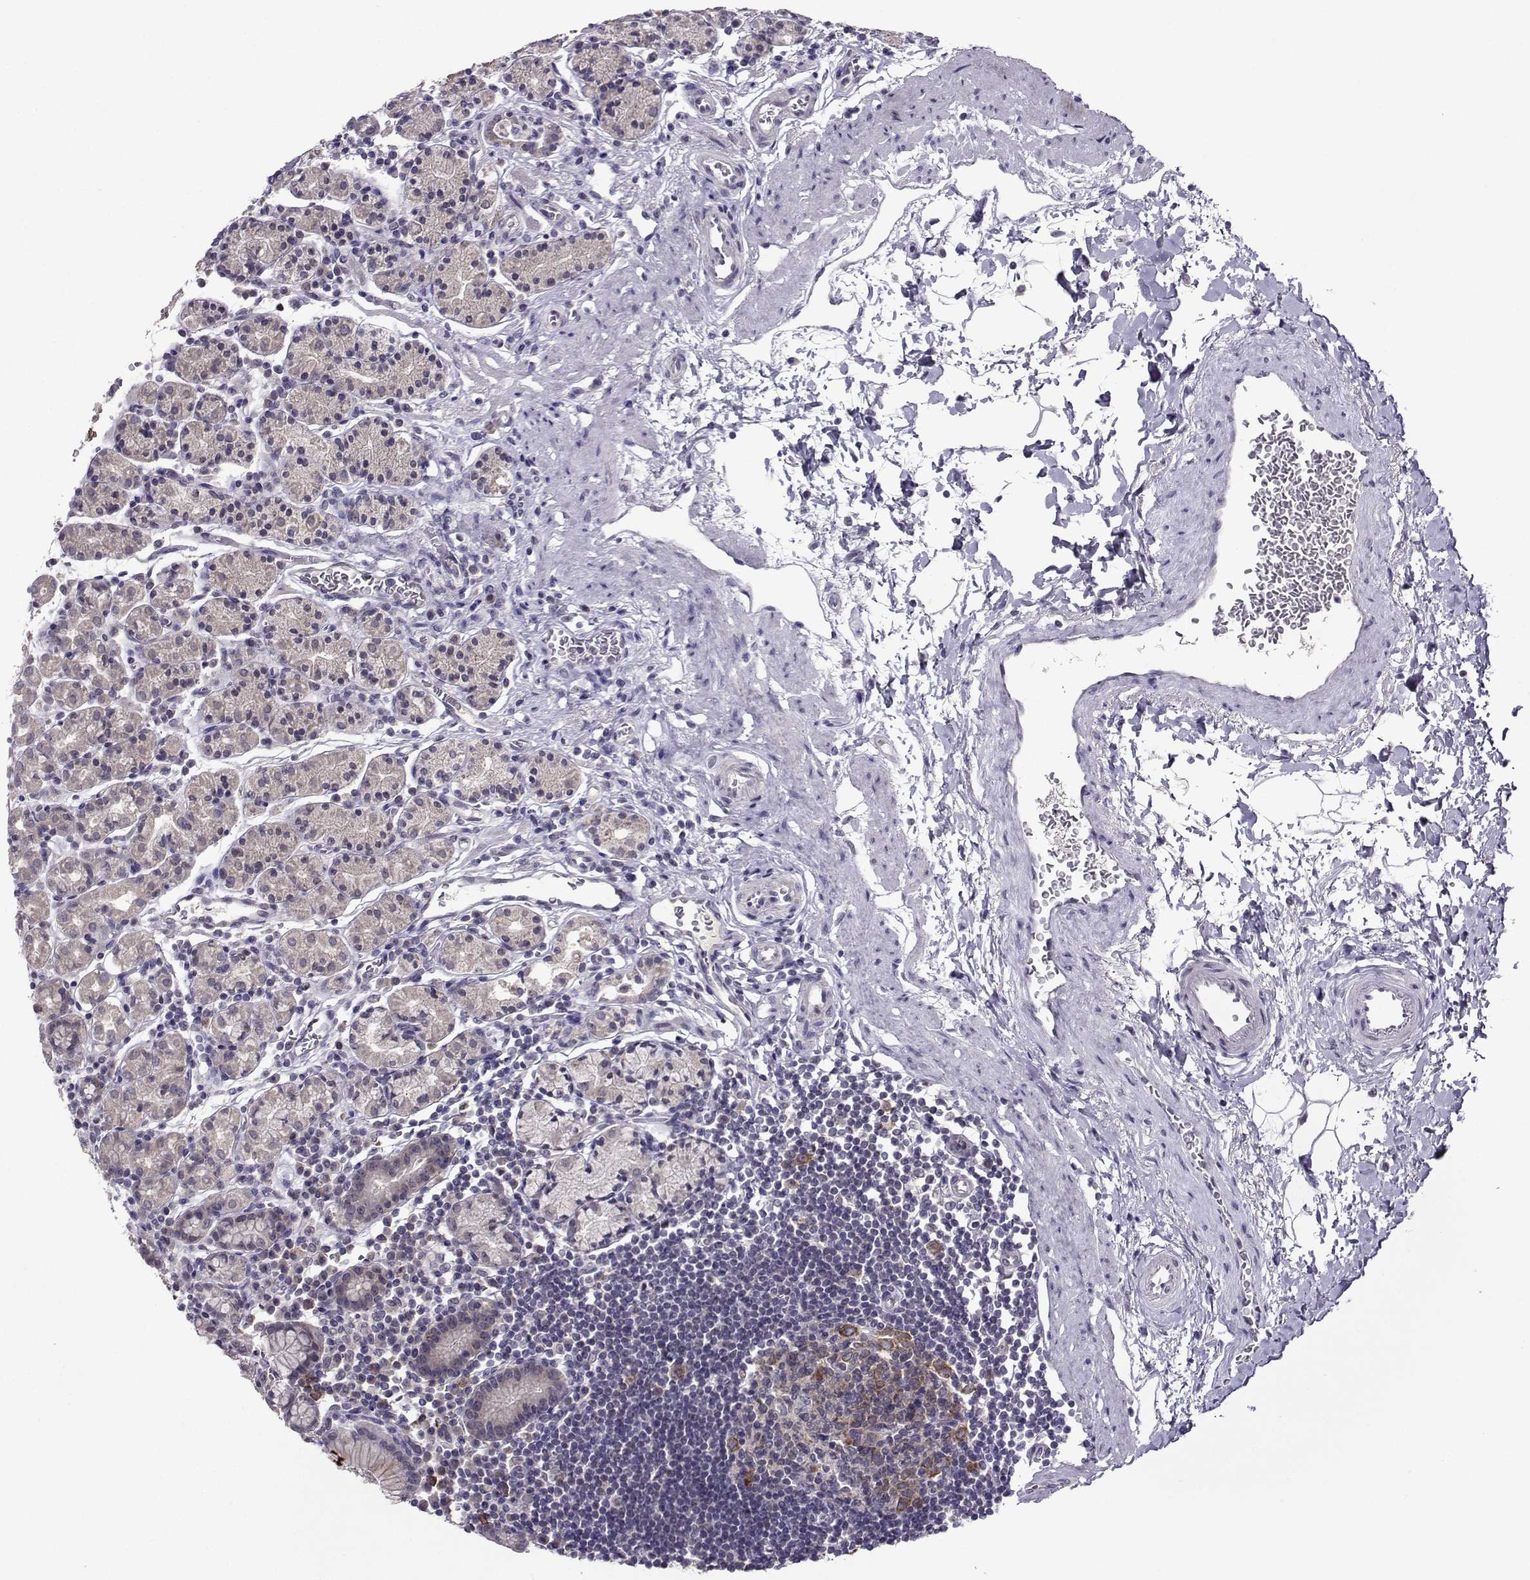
{"staining": {"intensity": "weak", "quantity": "<25%", "location": "cytoplasmic/membranous"}, "tissue": "stomach", "cell_type": "Glandular cells", "image_type": "normal", "snomed": [{"axis": "morphology", "description": "Normal tissue, NOS"}, {"axis": "topography", "description": "Stomach, upper"}, {"axis": "topography", "description": "Stomach"}], "caption": "A photomicrograph of stomach stained for a protein reveals no brown staining in glandular cells. (Stains: DAB (3,3'-diaminobenzidine) immunohistochemistry with hematoxylin counter stain, Microscopy: brightfield microscopy at high magnification).", "gene": "DDX20", "patient": {"sex": "male", "age": 62}}